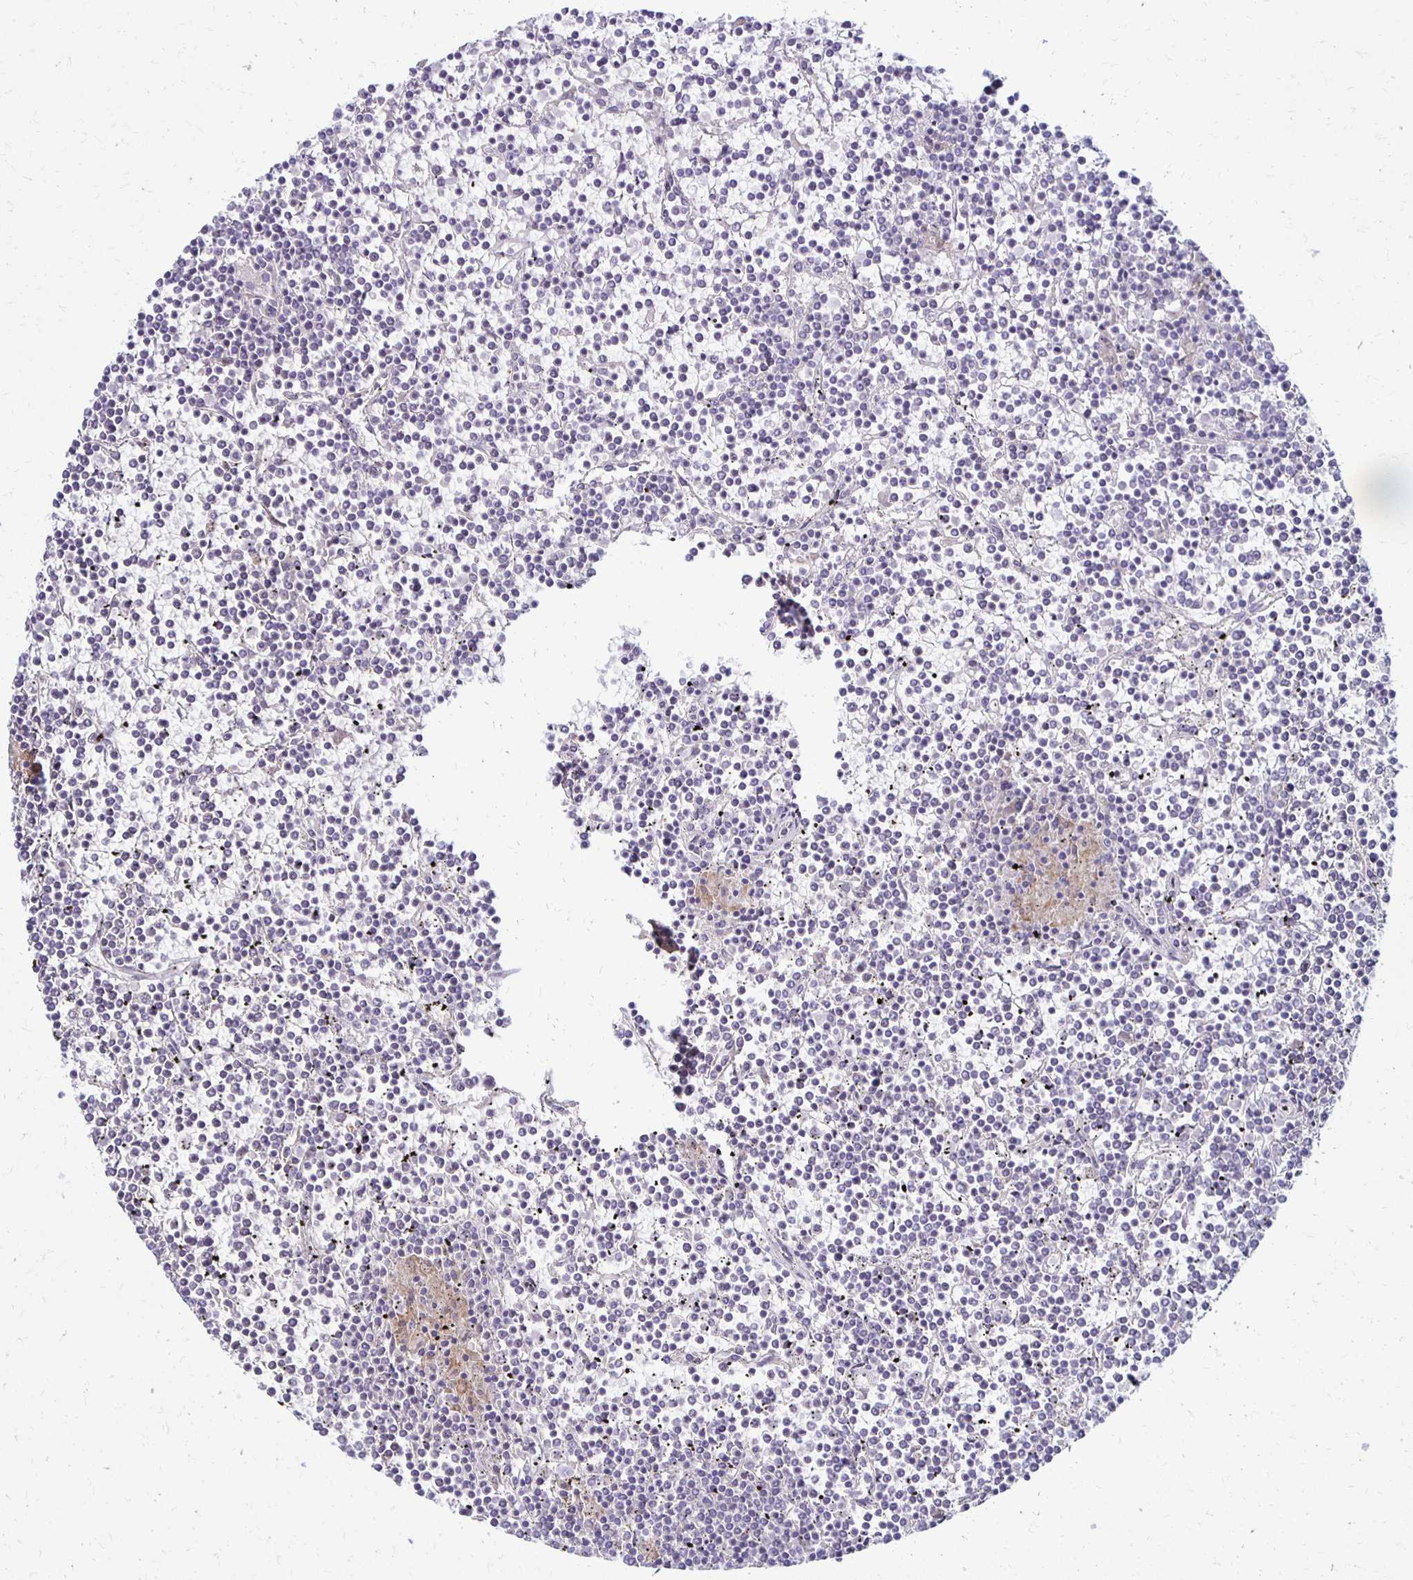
{"staining": {"intensity": "negative", "quantity": "none", "location": "none"}, "tissue": "lymphoma", "cell_type": "Tumor cells", "image_type": "cancer", "snomed": [{"axis": "morphology", "description": "Malignant lymphoma, non-Hodgkin's type, Low grade"}, {"axis": "topography", "description": "Spleen"}], "caption": "Tumor cells show no significant positivity in lymphoma.", "gene": "KATNBL1", "patient": {"sex": "female", "age": 19}}